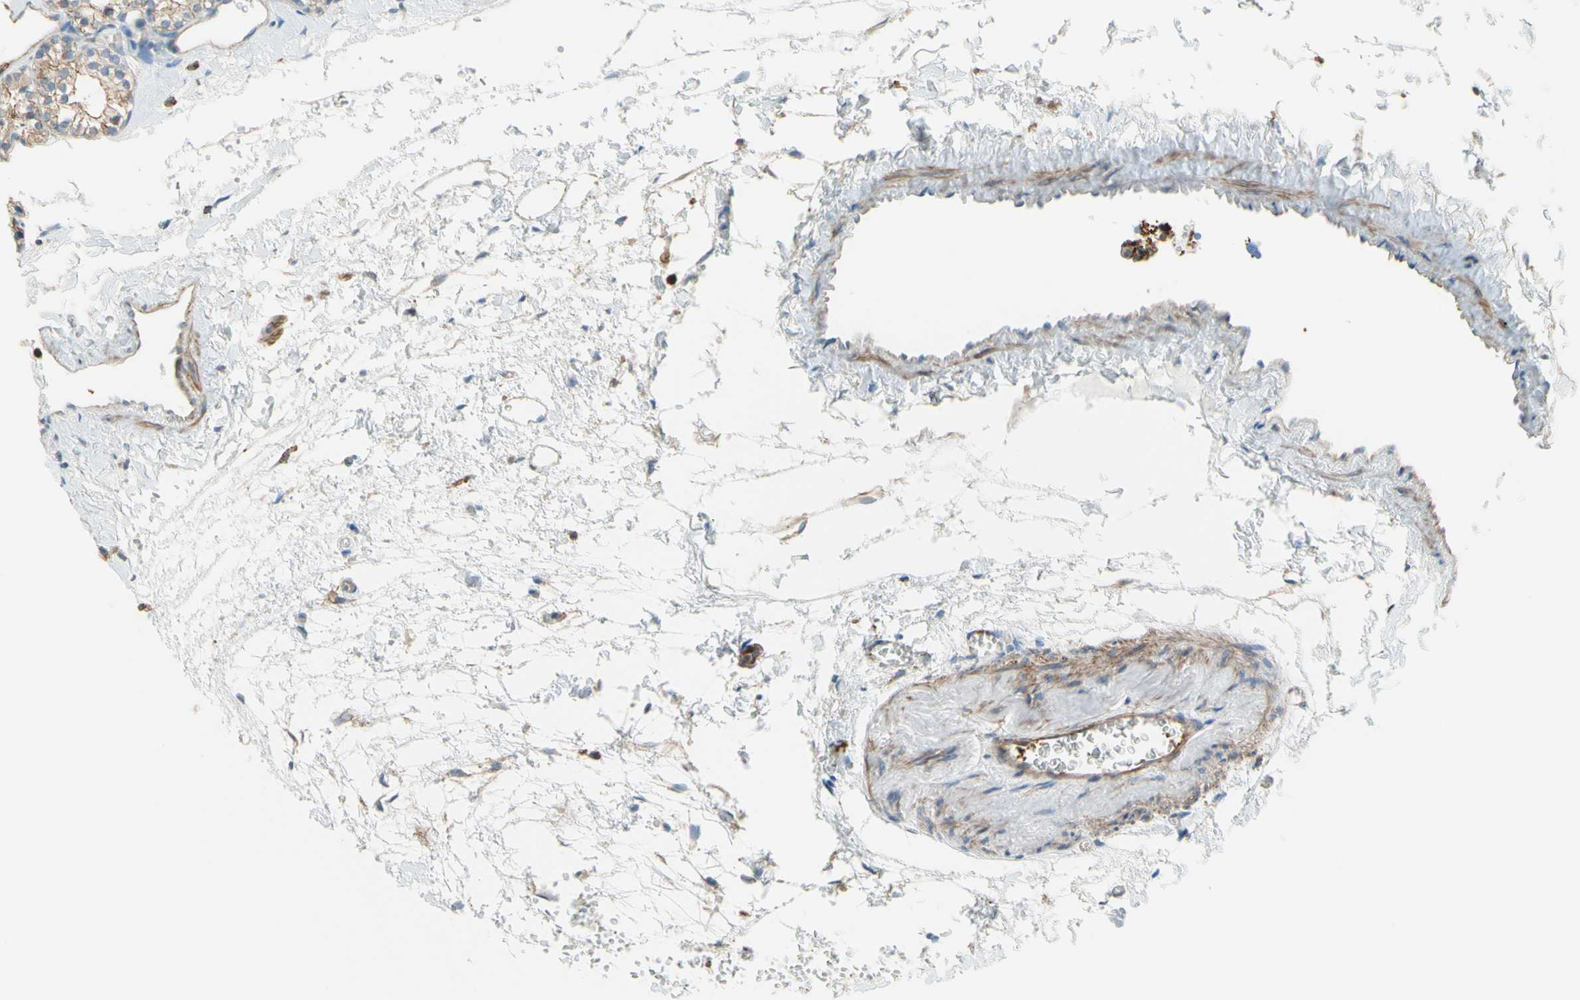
{"staining": {"intensity": "weak", "quantity": "25%-75%", "location": "cytoplasmic/membranous"}, "tissue": "parathyroid gland", "cell_type": "Glandular cells", "image_type": "normal", "snomed": [{"axis": "morphology", "description": "Normal tissue, NOS"}, {"axis": "topography", "description": "Parathyroid gland"}], "caption": "This image demonstrates immunohistochemistry staining of benign human parathyroid gland, with low weak cytoplasmic/membranous expression in about 25%-75% of glandular cells.", "gene": "SEMA4C", "patient": {"sex": "female", "age": 64}}